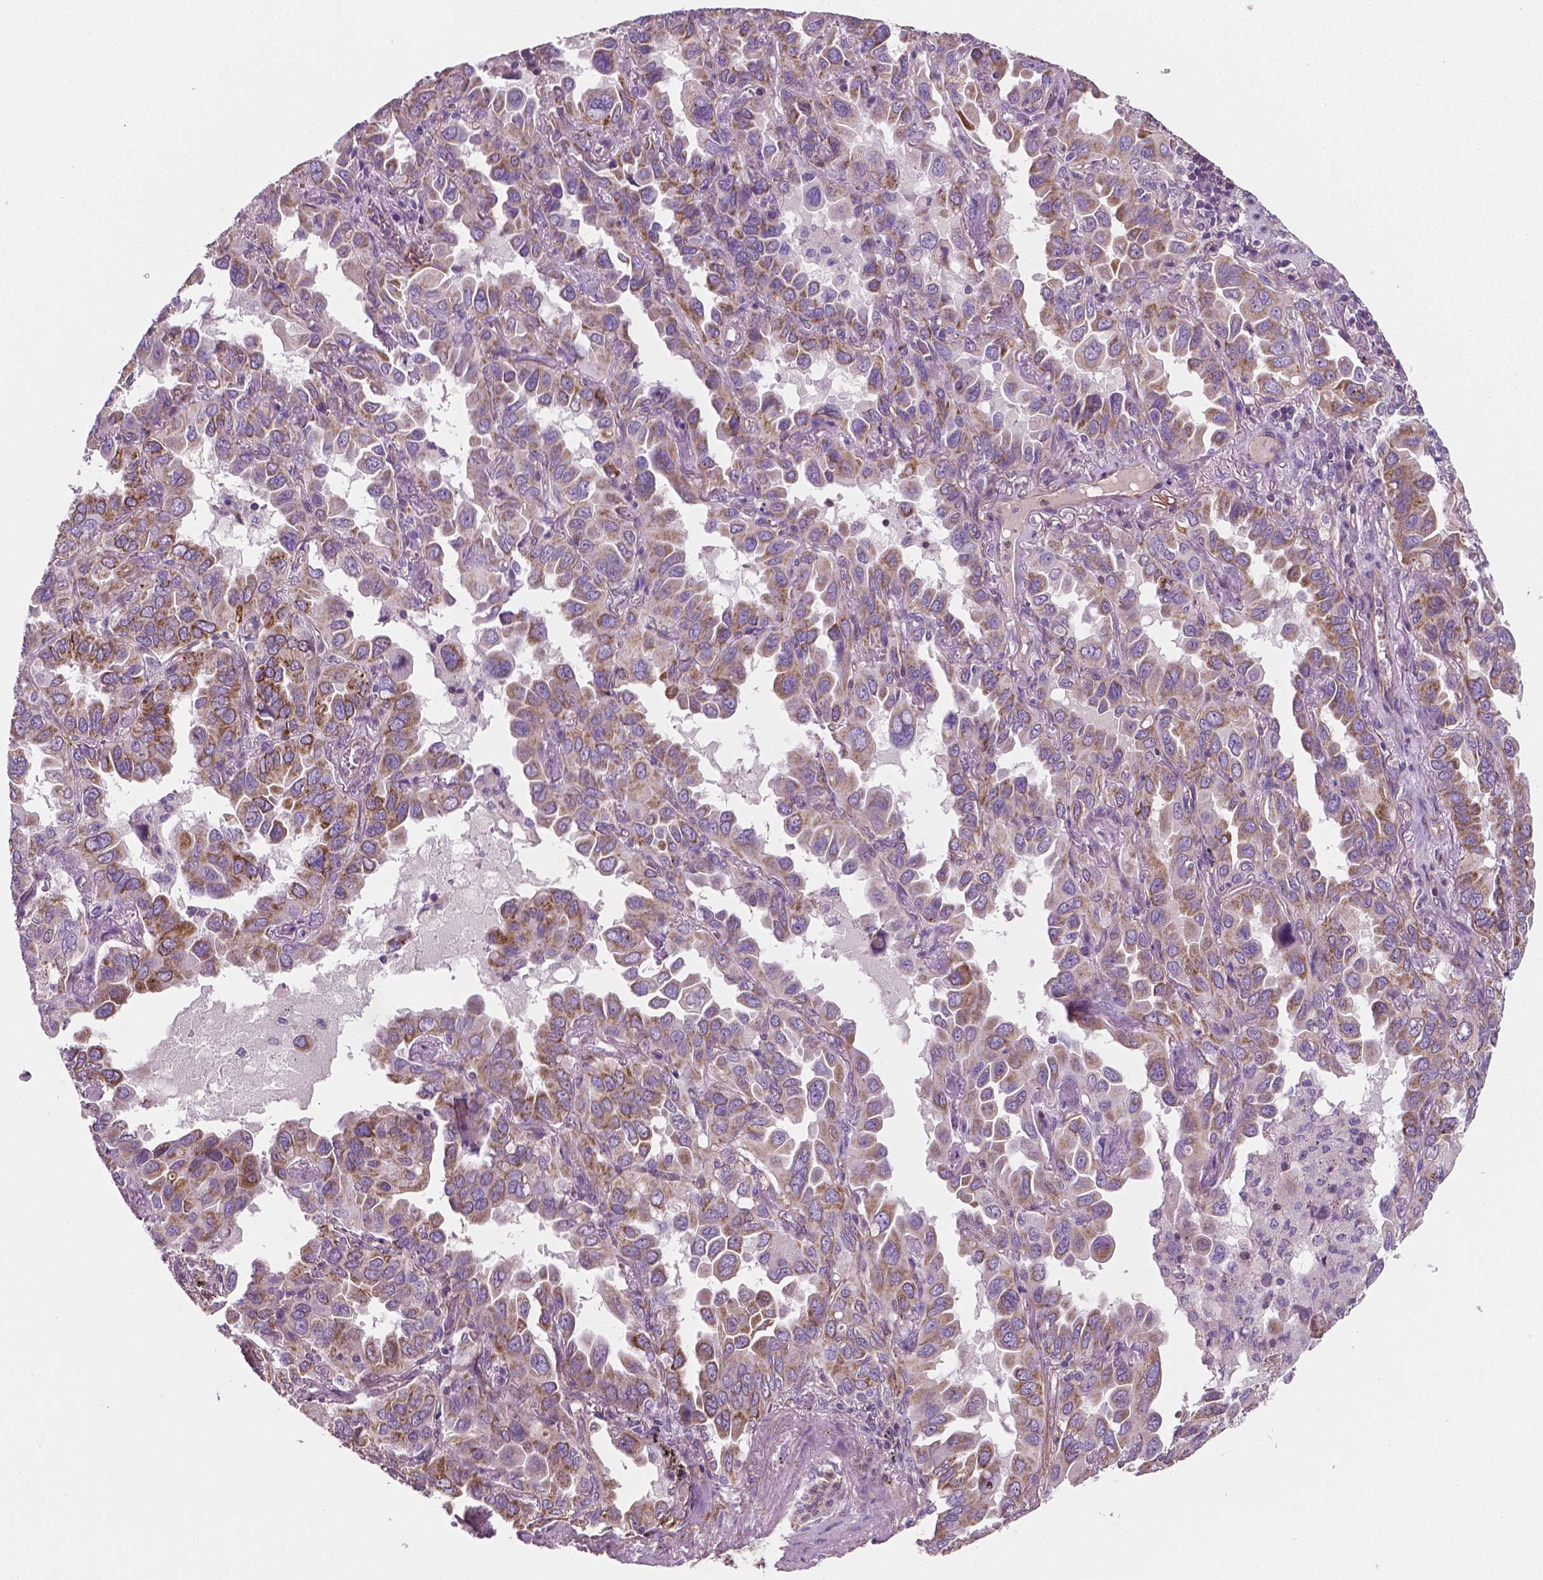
{"staining": {"intensity": "moderate", "quantity": "<25%", "location": "cytoplasmic/membranous"}, "tissue": "lung cancer", "cell_type": "Tumor cells", "image_type": "cancer", "snomed": [{"axis": "morphology", "description": "Adenocarcinoma, NOS"}, {"axis": "topography", "description": "Lung"}], "caption": "Immunohistochemical staining of human lung adenocarcinoma exhibits moderate cytoplasmic/membranous protein expression in approximately <25% of tumor cells. (Brightfield microscopy of DAB IHC at high magnification).", "gene": "PTX3", "patient": {"sex": "male", "age": 64}}